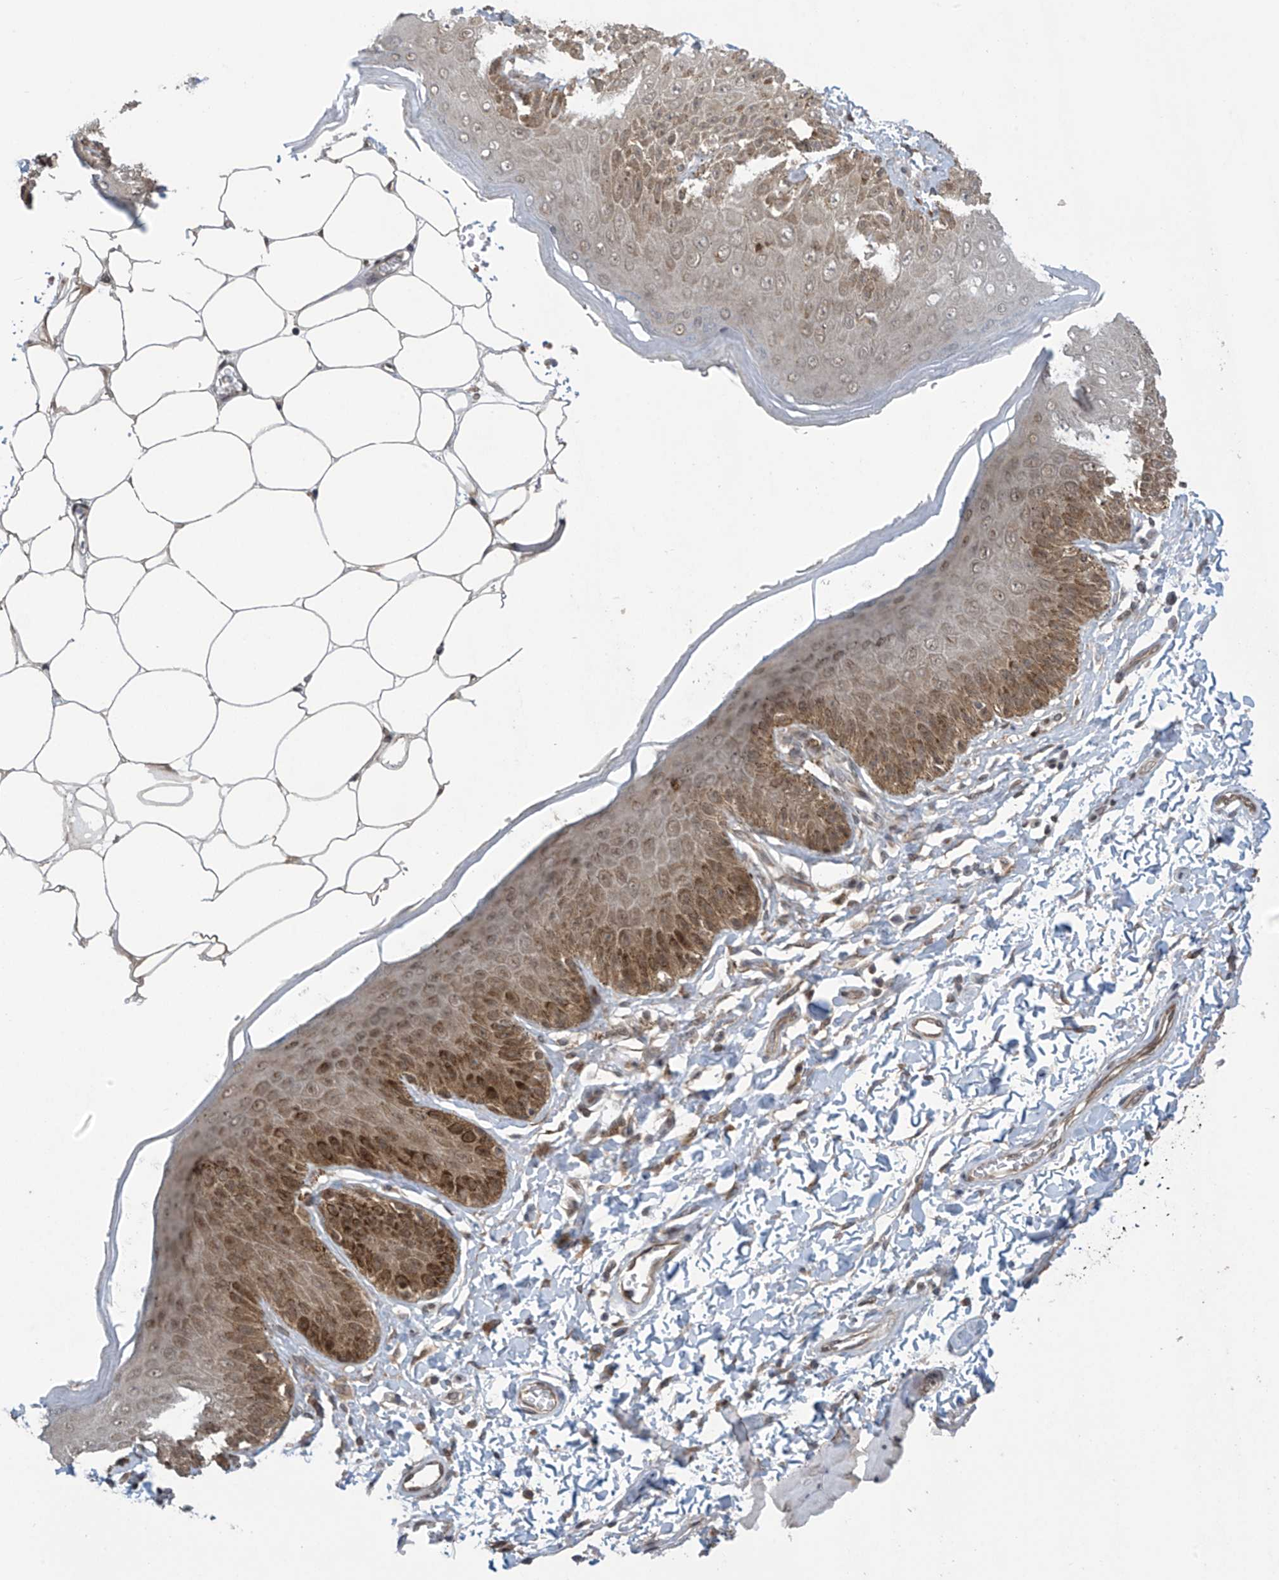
{"staining": {"intensity": "moderate", "quantity": ">75%", "location": "cytoplasmic/membranous,nuclear"}, "tissue": "skin", "cell_type": "Epidermal cells", "image_type": "normal", "snomed": [{"axis": "morphology", "description": "Normal tissue, NOS"}, {"axis": "topography", "description": "Anal"}], "caption": "High-power microscopy captured an immunohistochemistry (IHC) photomicrograph of unremarkable skin, revealing moderate cytoplasmic/membranous,nuclear expression in approximately >75% of epidermal cells. (DAB (3,3'-diaminobenzidine) IHC, brown staining for protein, blue staining for nuclei).", "gene": "ABHD13", "patient": {"sex": "male", "age": 44}}